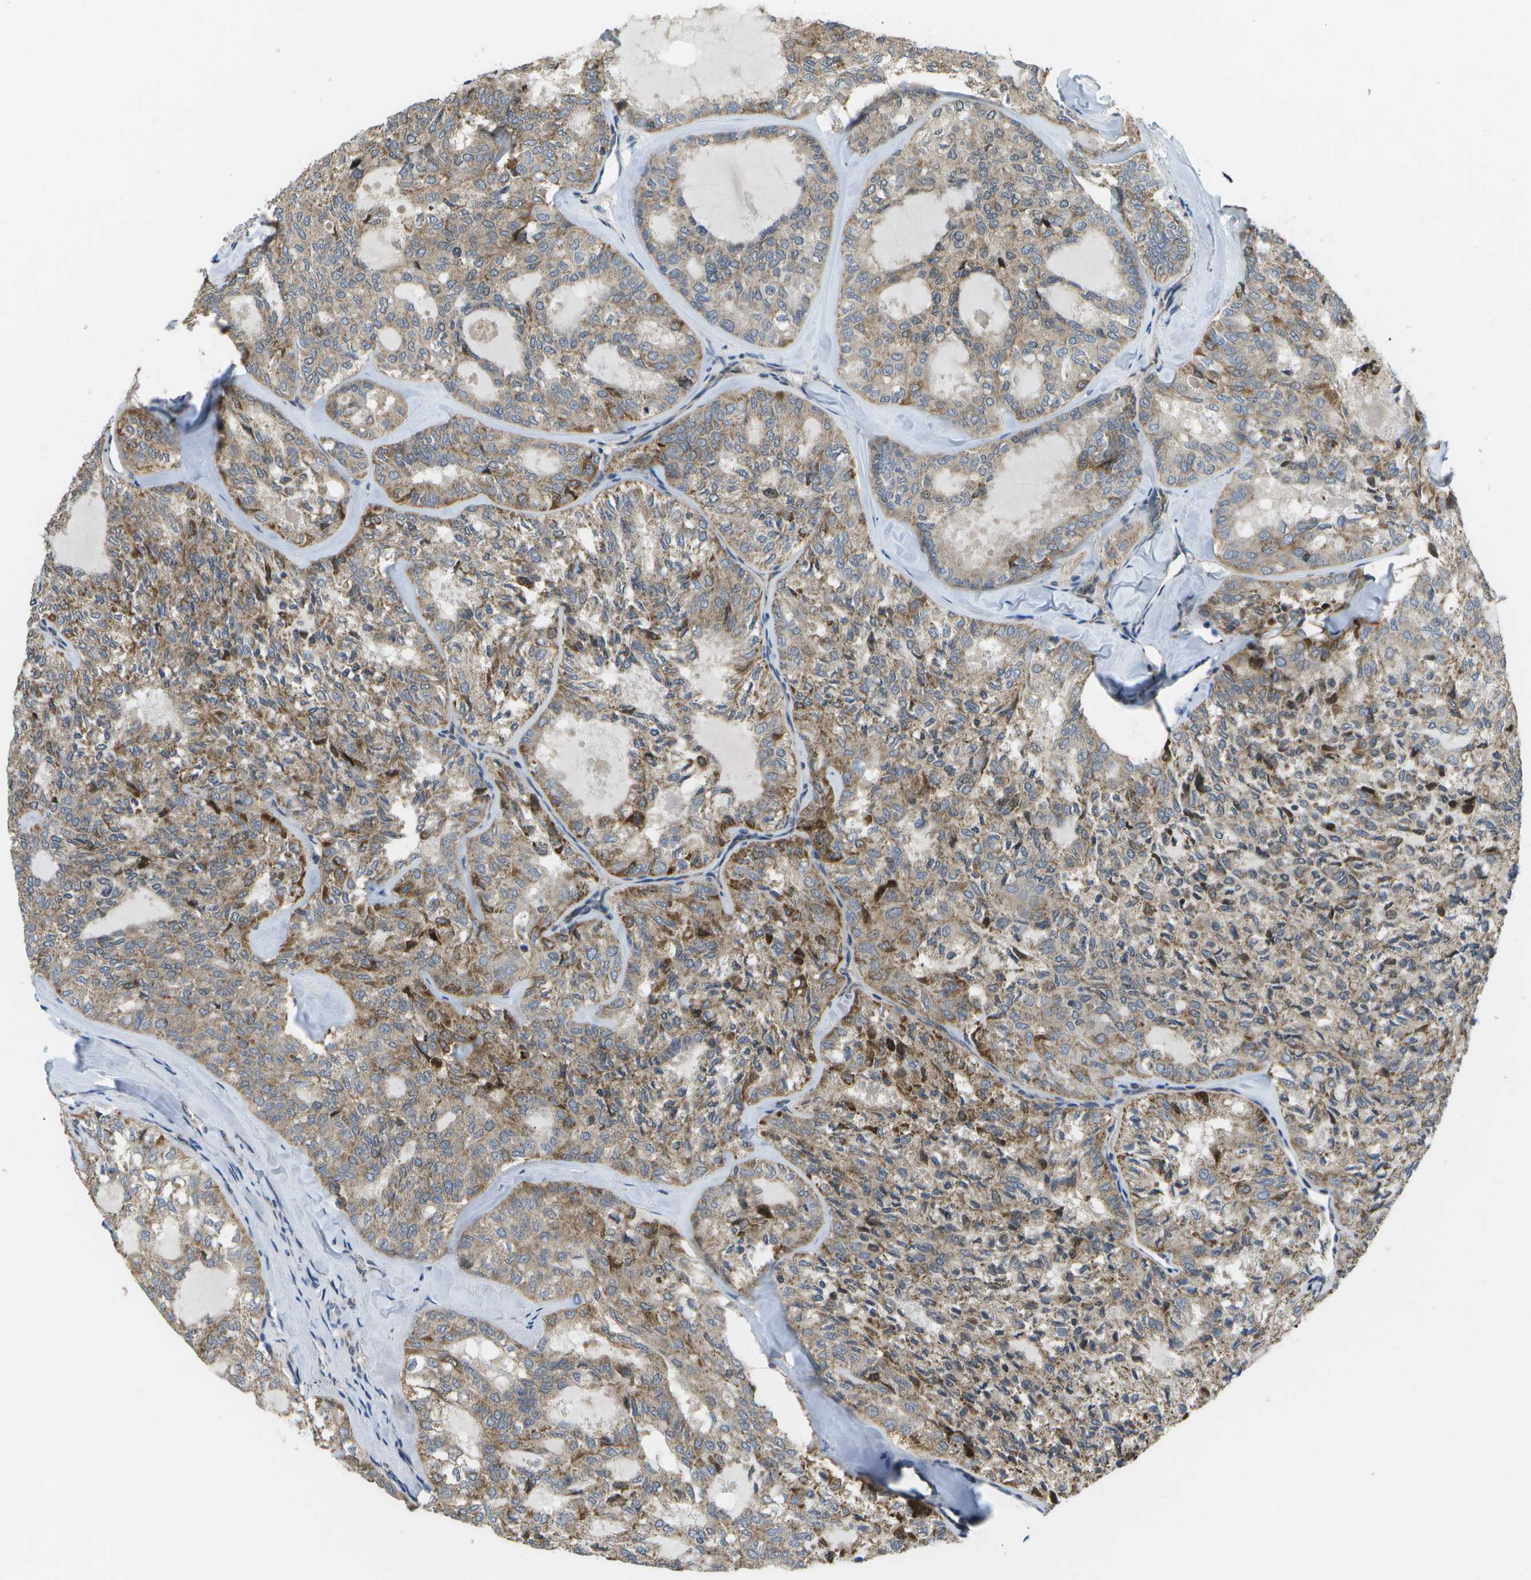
{"staining": {"intensity": "moderate", "quantity": ">75%", "location": "cytoplasmic/membranous"}, "tissue": "thyroid cancer", "cell_type": "Tumor cells", "image_type": "cancer", "snomed": [{"axis": "morphology", "description": "Follicular adenoma carcinoma, NOS"}, {"axis": "topography", "description": "Thyroid gland"}], "caption": "Thyroid follicular adenoma carcinoma stained with a brown dye displays moderate cytoplasmic/membranous positive staining in about >75% of tumor cells.", "gene": "HADHA", "patient": {"sex": "male", "age": 75}}